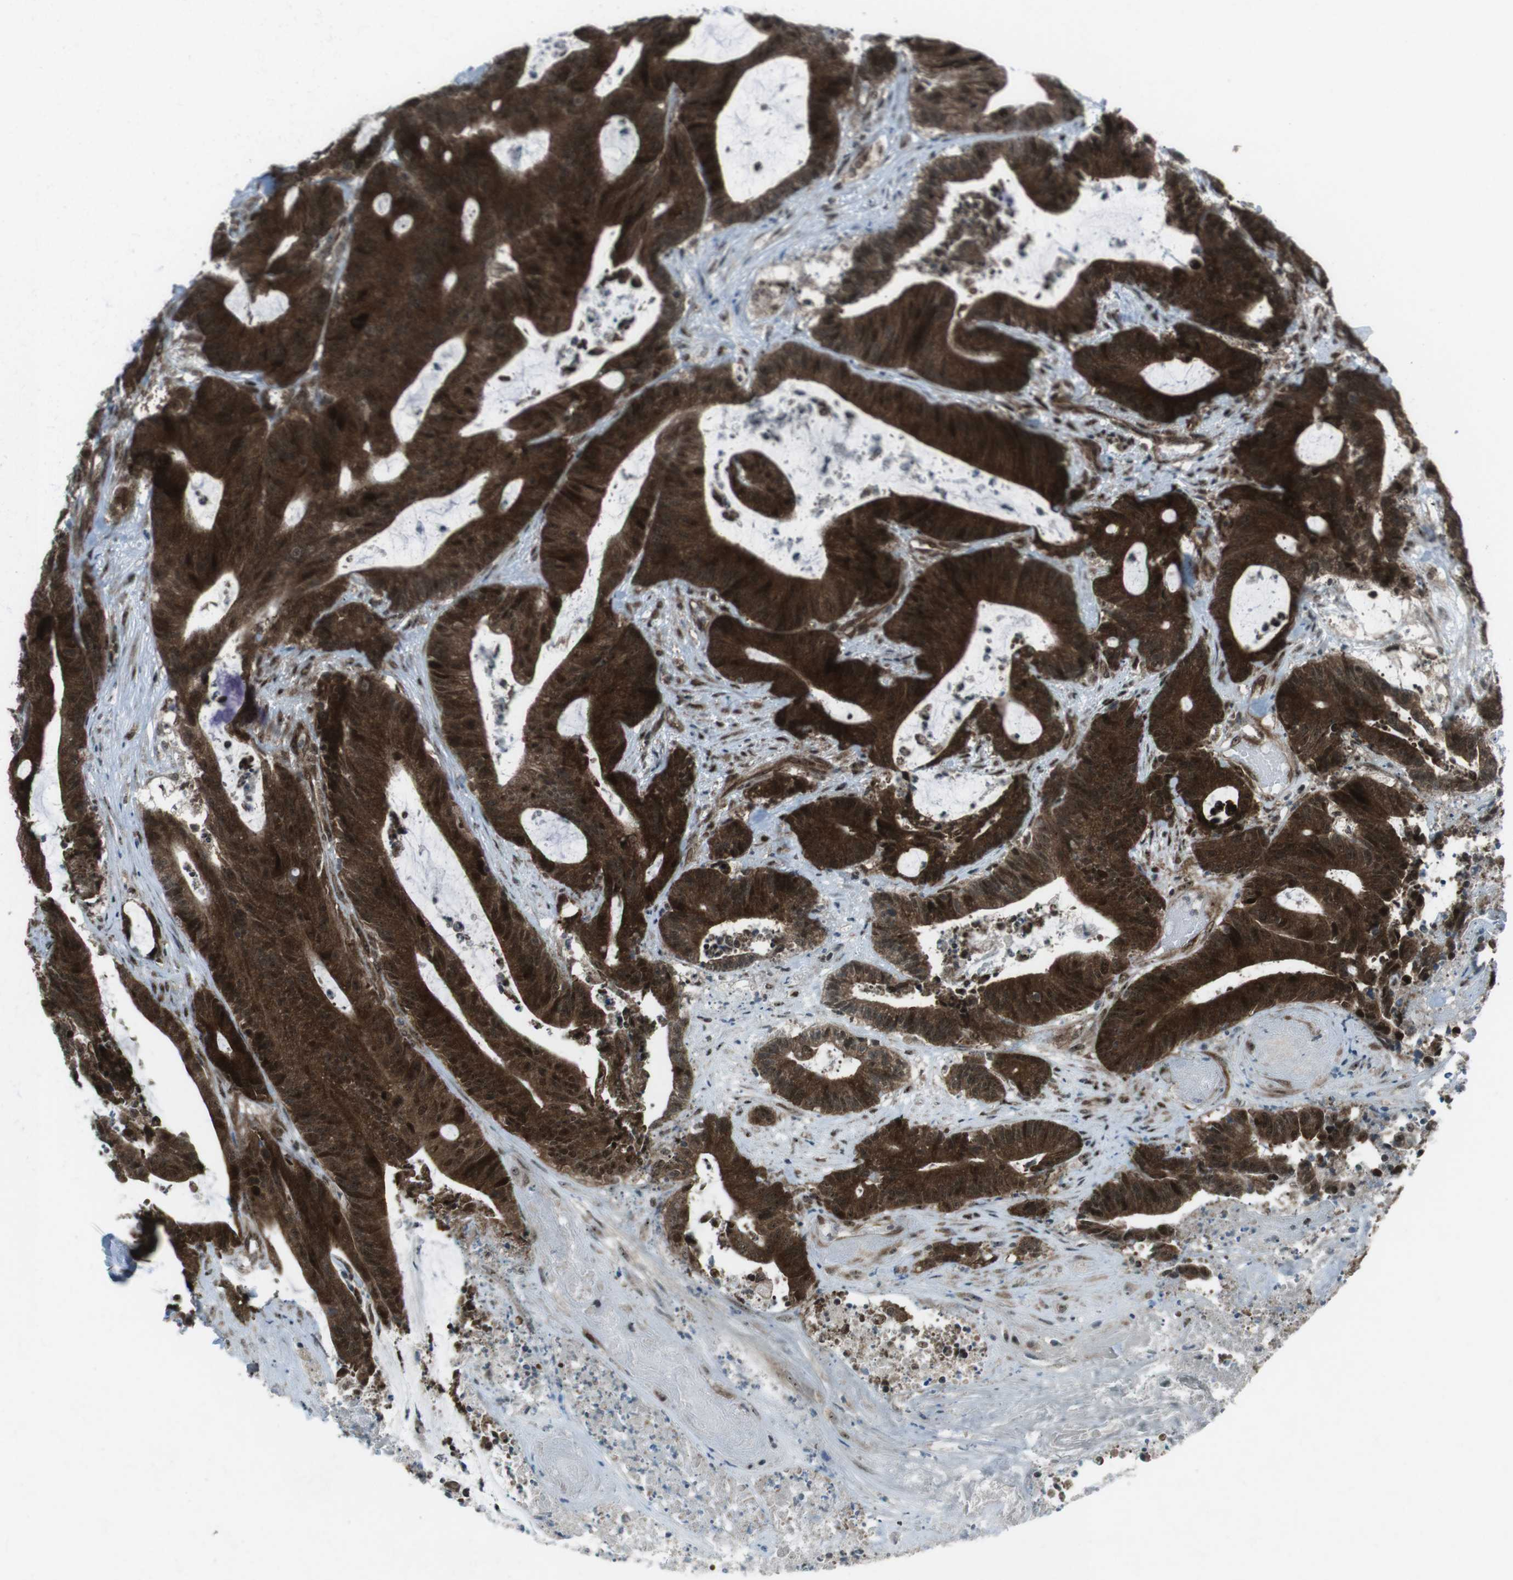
{"staining": {"intensity": "strong", "quantity": ">75%", "location": "cytoplasmic/membranous,nuclear"}, "tissue": "colorectal cancer", "cell_type": "Tumor cells", "image_type": "cancer", "snomed": [{"axis": "morphology", "description": "Adenocarcinoma, NOS"}, {"axis": "topography", "description": "Colon"}], "caption": "Colorectal adenocarcinoma stained with a protein marker reveals strong staining in tumor cells.", "gene": "CSNK1D", "patient": {"sex": "female", "age": 84}}